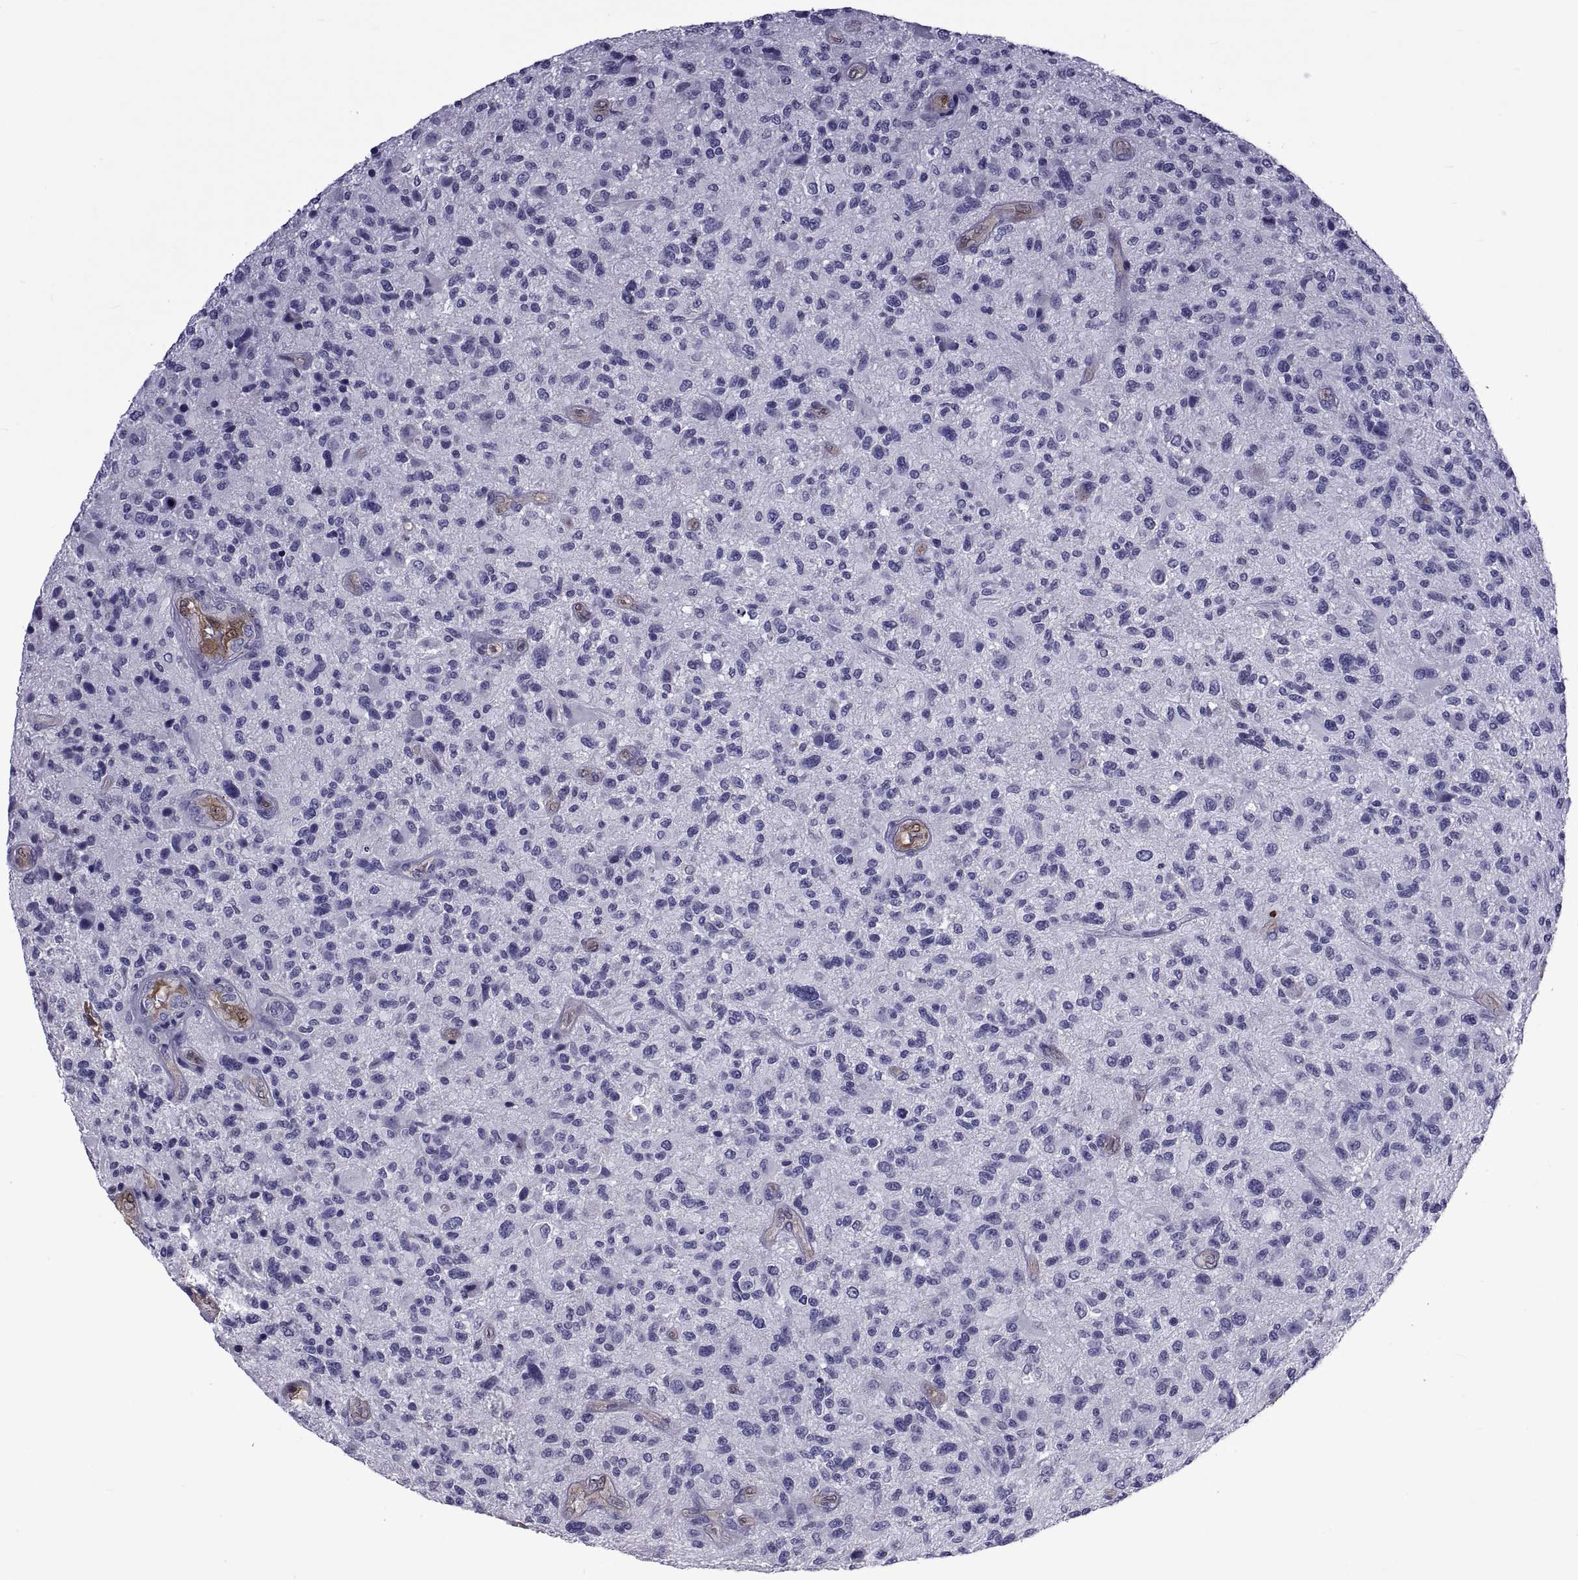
{"staining": {"intensity": "negative", "quantity": "none", "location": "none"}, "tissue": "glioma", "cell_type": "Tumor cells", "image_type": "cancer", "snomed": [{"axis": "morphology", "description": "Glioma, malignant, High grade"}, {"axis": "topography", "description": "Brain"}], "caption": "Malignant glioma (high-grade) stained for a protein using immunohistochemistry (IHC) displays no staining tumor cells.", "gene": "LCN9", "patient": {"sex": "male", "age": 47}}